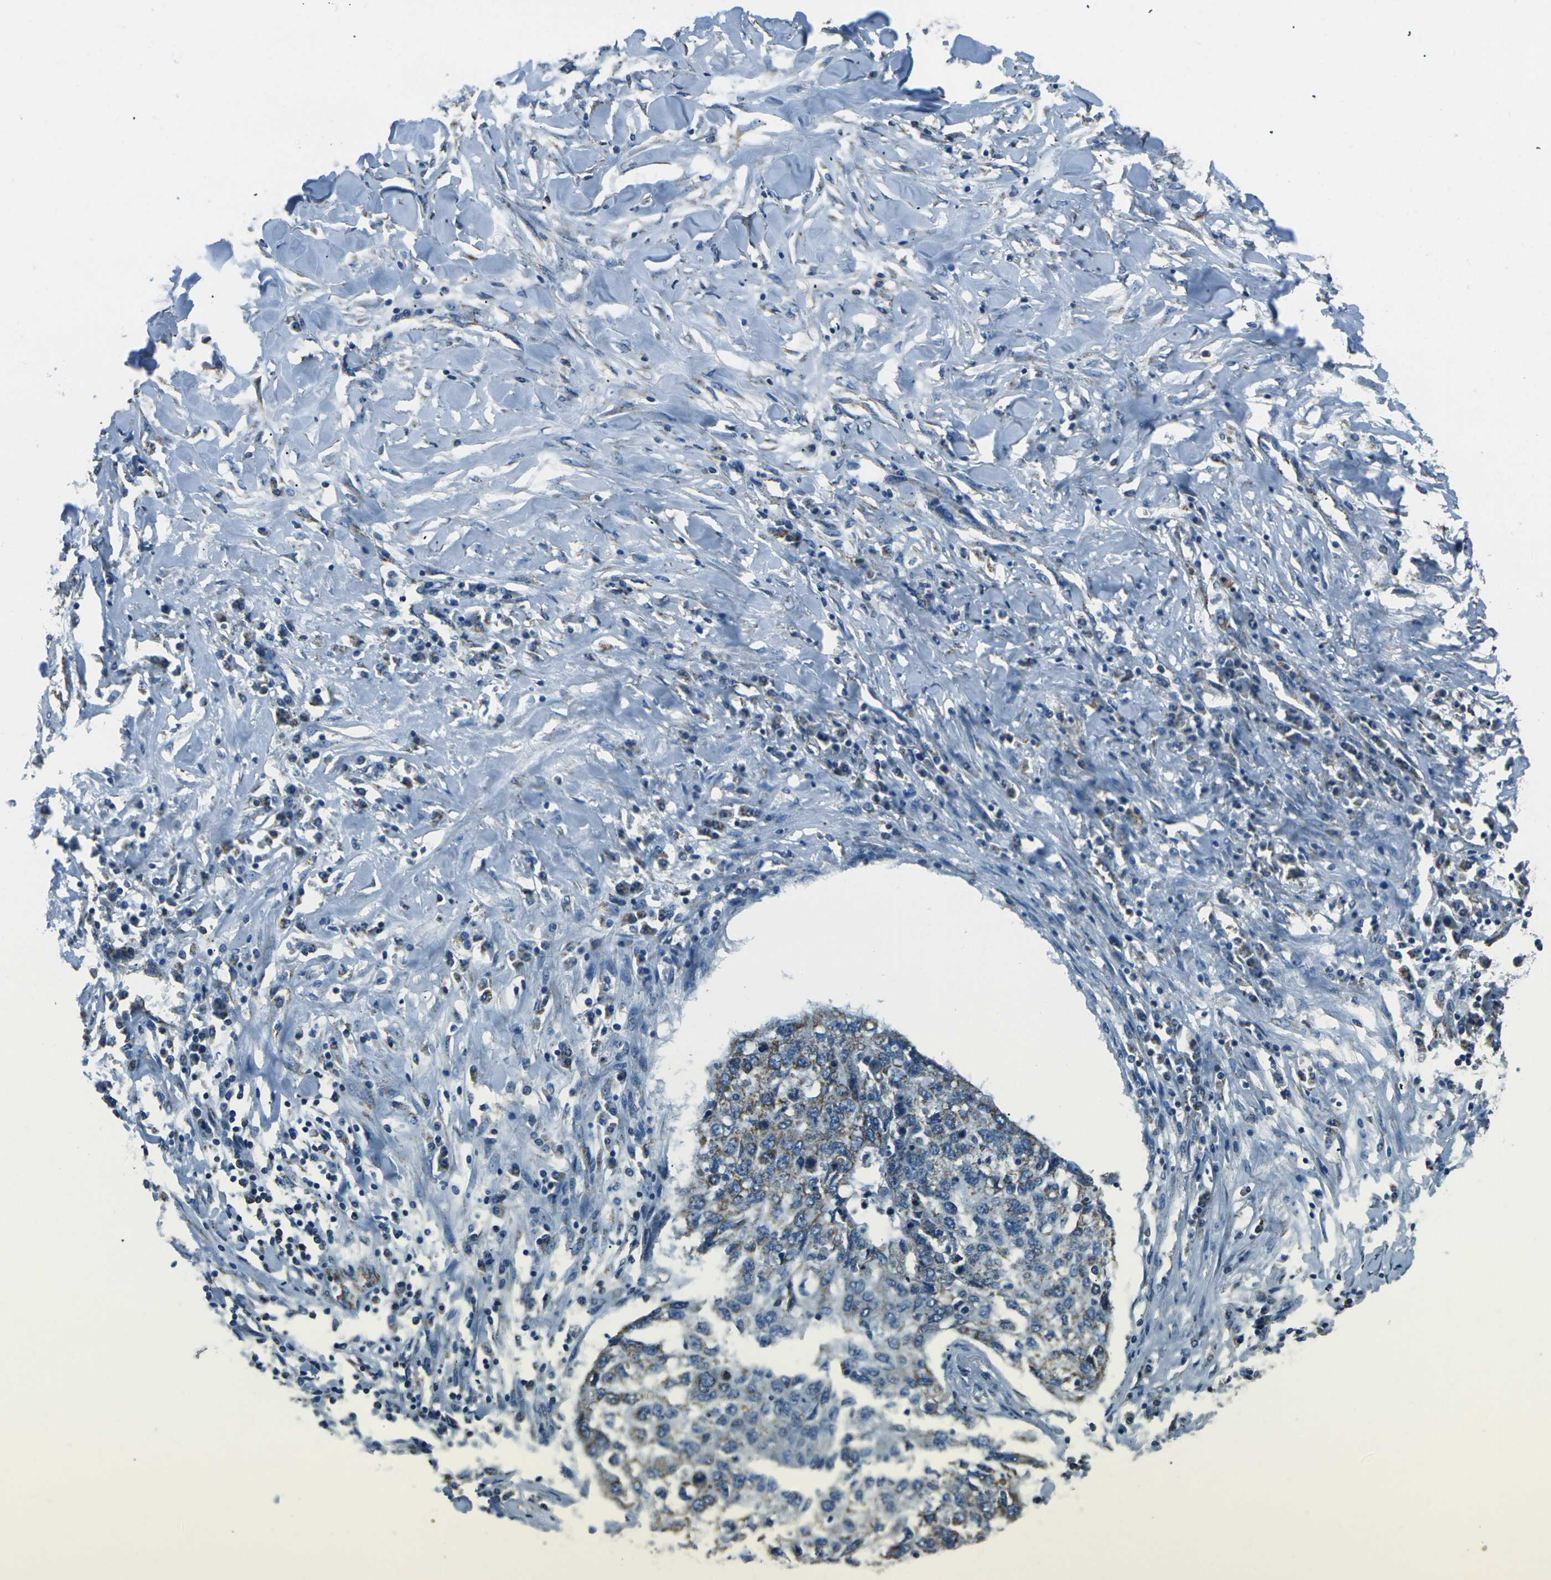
{"staining": {"intensity": "weak", "quantity": ">75%", "location": "cytoplasmic/membranous"}, "tissue": "lung cancer", "cell_type": "Tumor cells", "image_type": "cancer", "snomed": [{"axis": "morphology", "description": "Squamous cell carcinoma, NOS"}, {"axis": "topography", "description": "Lung"}], "caption": "Immunohistochemical staining of human squamous cell carcinoma (lung) shows low levels of weak cytoplasmic/membranous protein expression in about >75% of tumor cells.", "gene": "IRF3", "patient": {"sex": "female", "age": 63}}